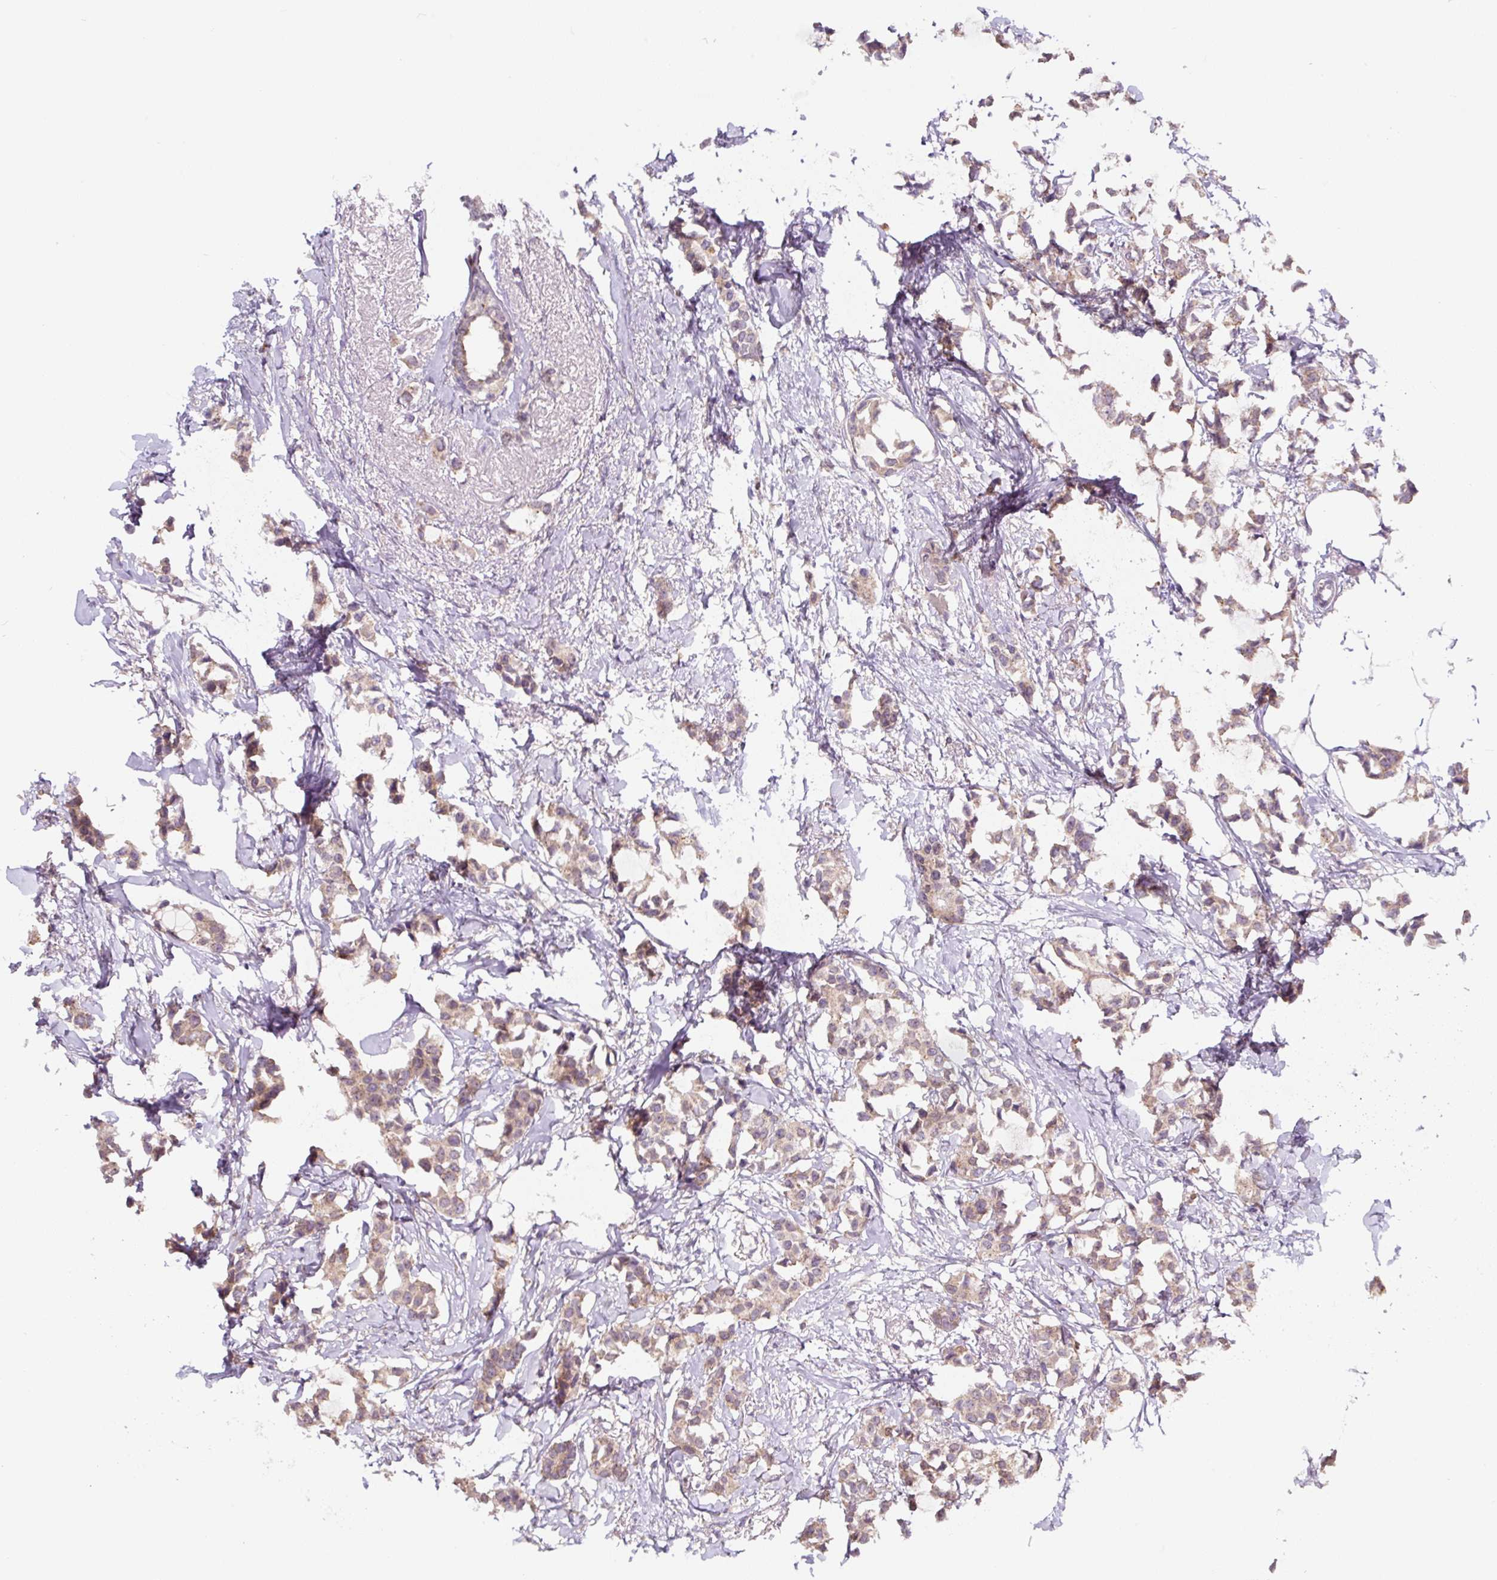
{"staining": {"intensity": "moderate", "quantity": ">75%", "location": "cytoplasmic/membranous"}, "tissue": "breast cancer", "cell_type": "Tumor cells", "image_type": "cancer", "snomed": [{"axis": "morphology", "description": "Duct carcinoma"}, {"axis": "topography", "description": "Breast"}], "caption": "Immunohistochemical staining of intraductal carcinoma (breast) exhibits moderate cytoplasmic/membranous protein positivity in about >75% of tumor cells. The protein is stained brown, and the nuclei are stained in blue (DAB (3,3'-diaminobenzidine) IHC with brightfield microscopy, high magnification).", "gene": "ASRGL1", "patient": {"sex": "female", "age": 73}}